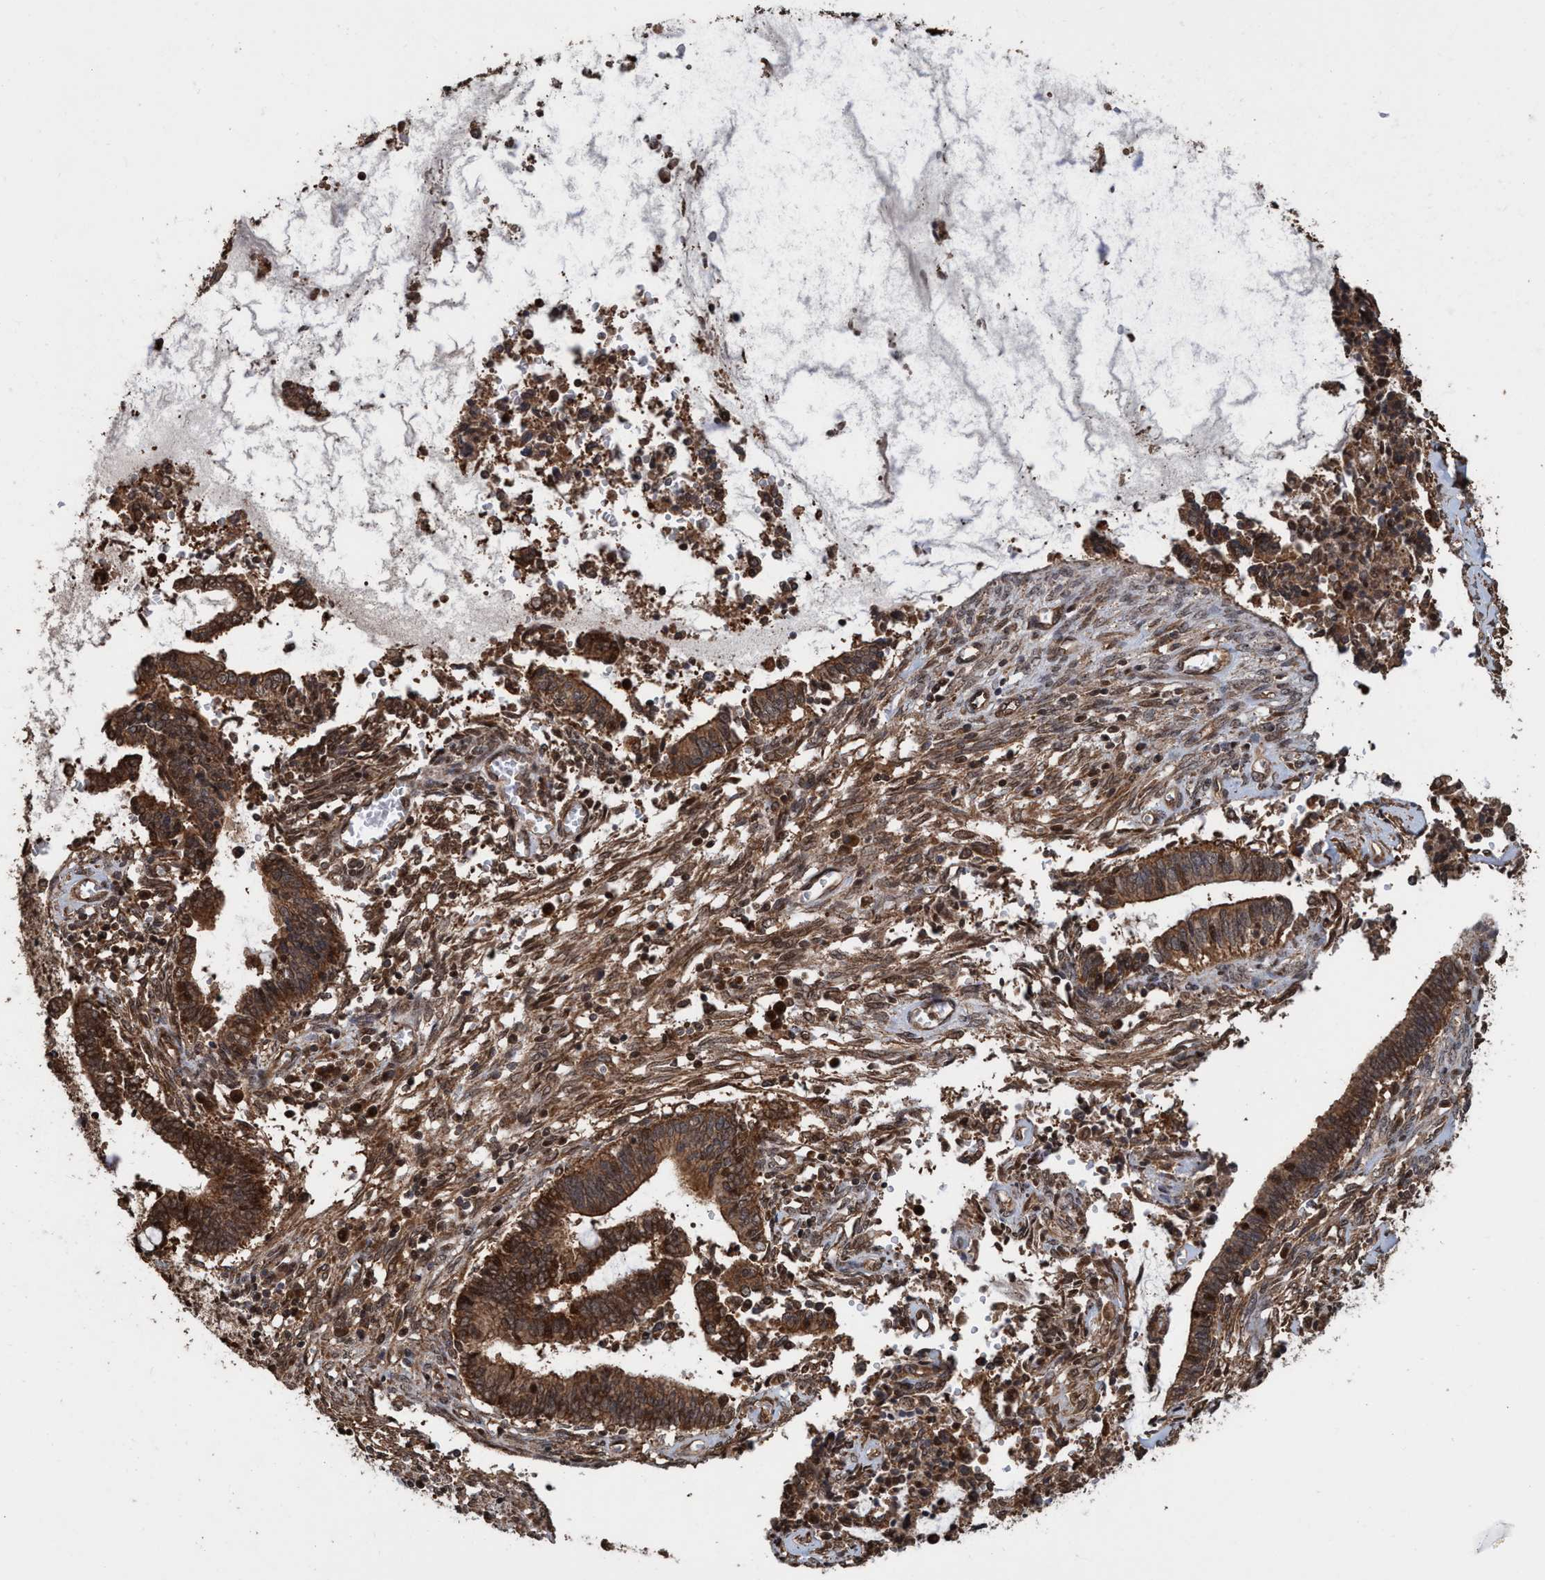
{"staining": {"intensity": "strong", "quantity": ">75%", "location": "cytoplasmic/membranous,nuclear"}, "tissue": "cervical cancer", "cell_type": "Tumor cells", "image_type": "cancer", "snomed": [{"axis": "morphology", "description": "Adenocarcinoma, NOS"}, {"axis": "topography", "description": "Cervix"}], "caption": "An immunohistochemistry micrograph of neoplastic tissue is shown. Protein staining in brown highlights strong cytoplasmic/membranous and nuclear positivity in cervical cancer (adenocarcinoma) within tumor cells. (brown staining indicates protein expression, while blue staining denotes nuclei).", "gene": "TRPC7", "patient": {"sex": "female", "age": 44}}